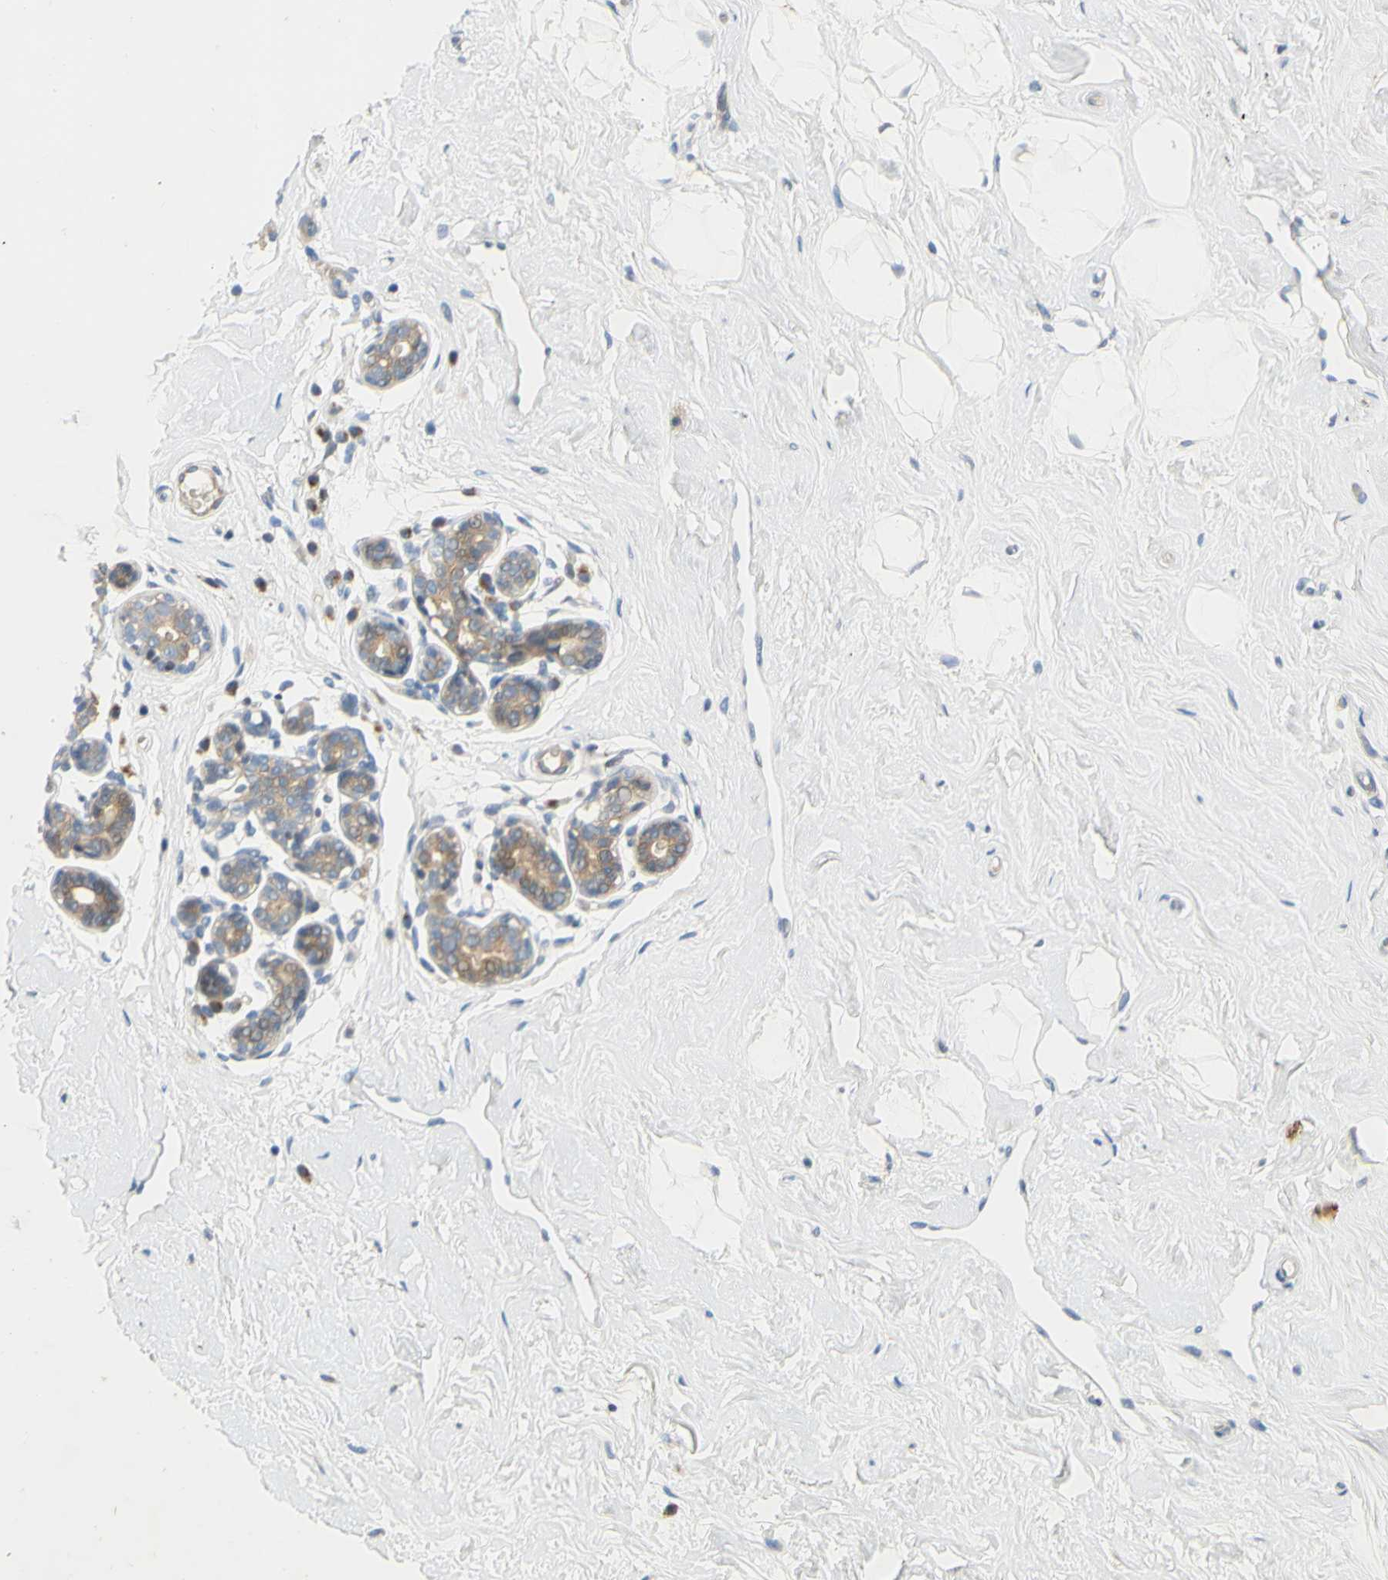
{"staining": {"intensity": "negative", "quantity": "none", "location": "none"}, "tissue": "breast", "cell_type": "Adipocytes", "image_type": "normal", "snomed": [{"axis": "morphology", "description": "Normal tissue, NOS"}, {"axis": "topography", "description": "Breast"}], "caption": "A high-resolution photomicrograph shows IHC staining of unremarkable breast, which exhibits no significant expression in adipocytes. (DAB IHC visualized using brightfield microscopy, high magnification).", "gene": "CCNB2", "patient": {"sex": "female", "age": 23}}